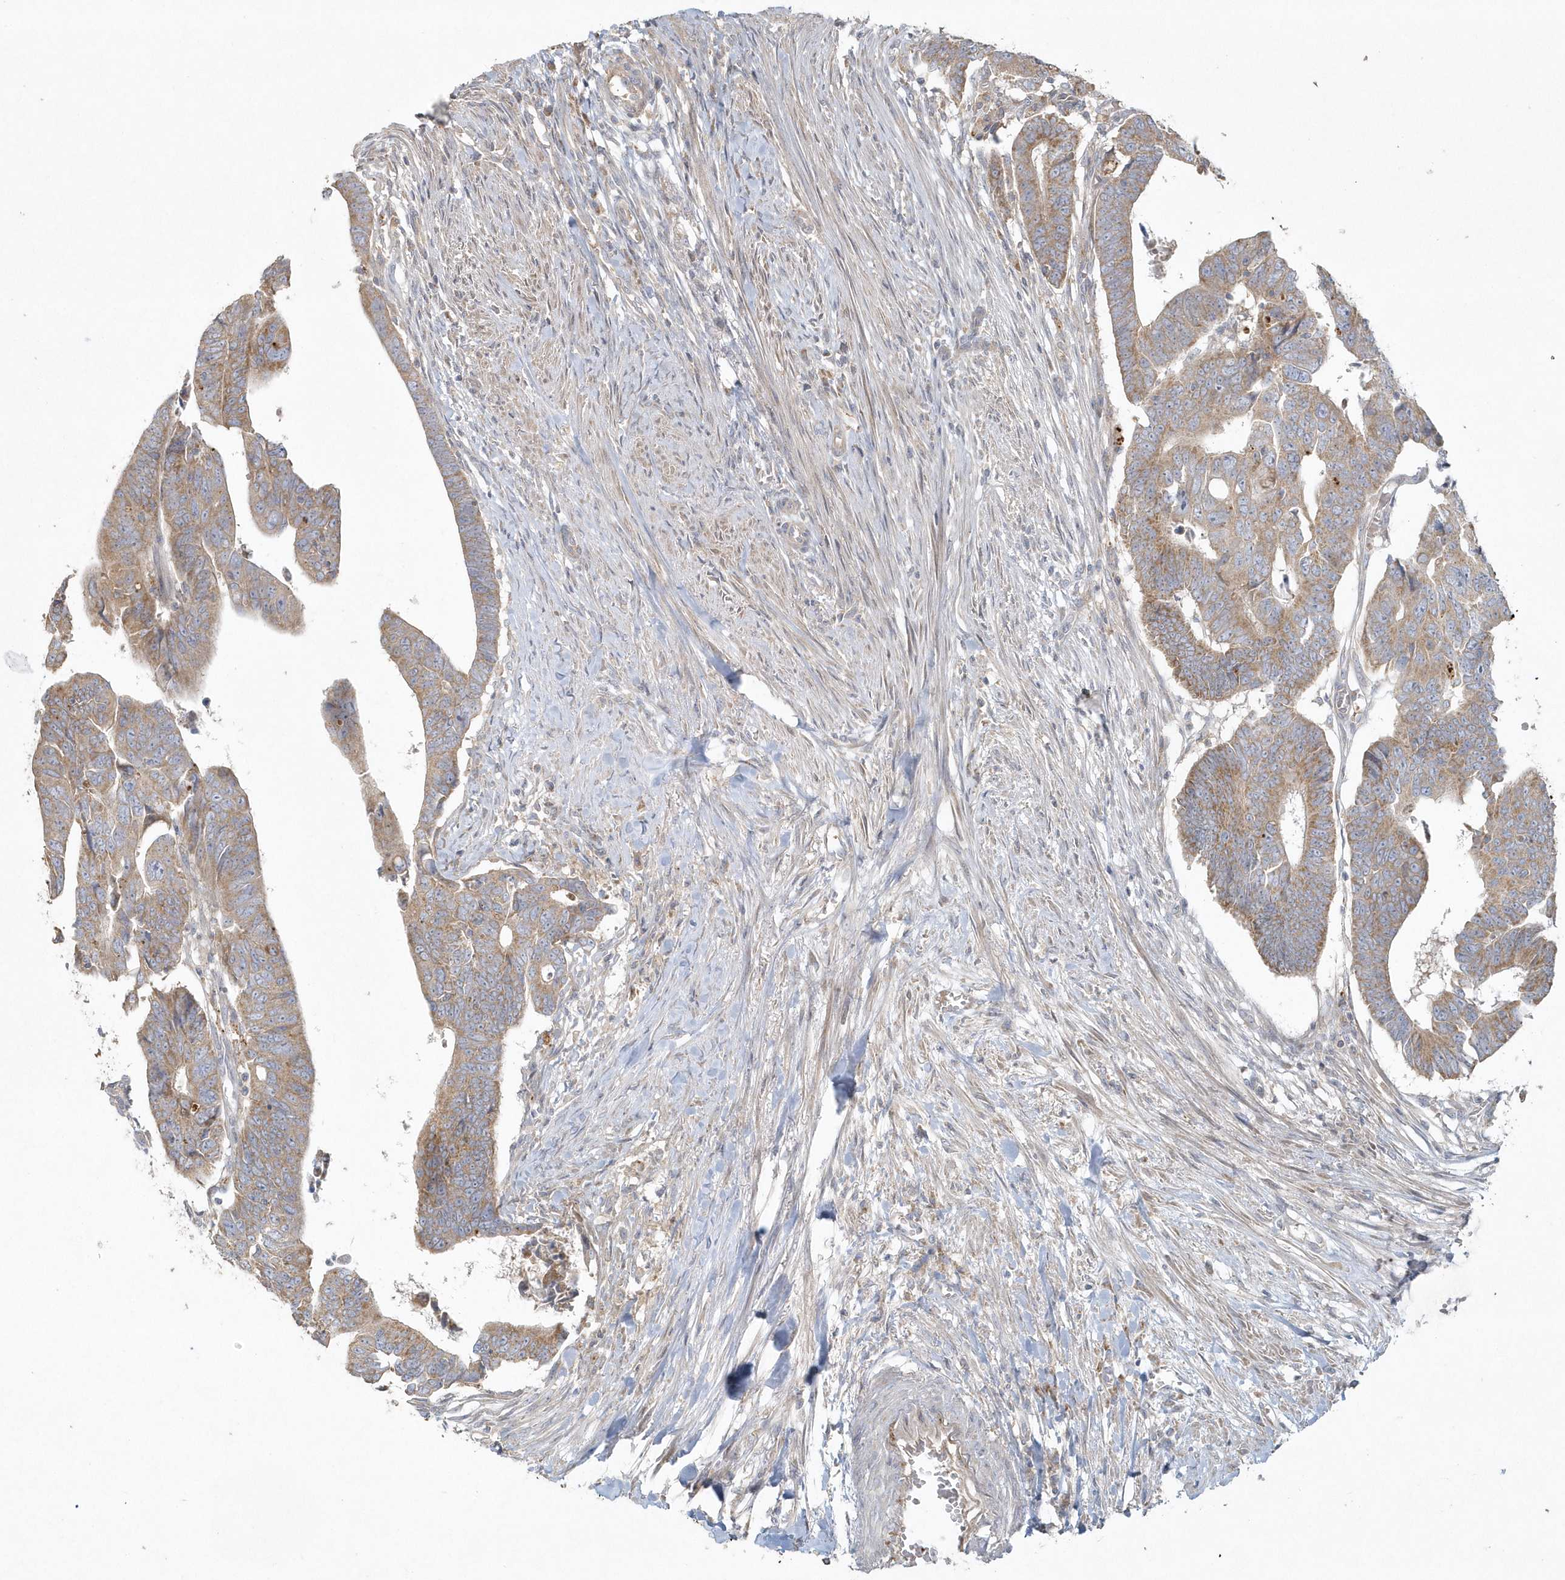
{"staining": {"intensity": "moderate", "quantity": ">75%", "location": "cytoplasmic/membranous"}, "tissue": "colorectal cancer", "cell_type": "Tumor cells", "image_type": "cancer", "snomed": [{"axis": "morphology", "description": "Adenocarcinoma, NOS"}, {"axis": "topography", "description": "Rectum"}], "caption": "An image of colorectal cancer stained for a protein reveals moderate cytoplasmic/membranous brown staining in tumor cells.", "gene": "BLTP3A", "patient": {"sex": "female", "age": 65}}